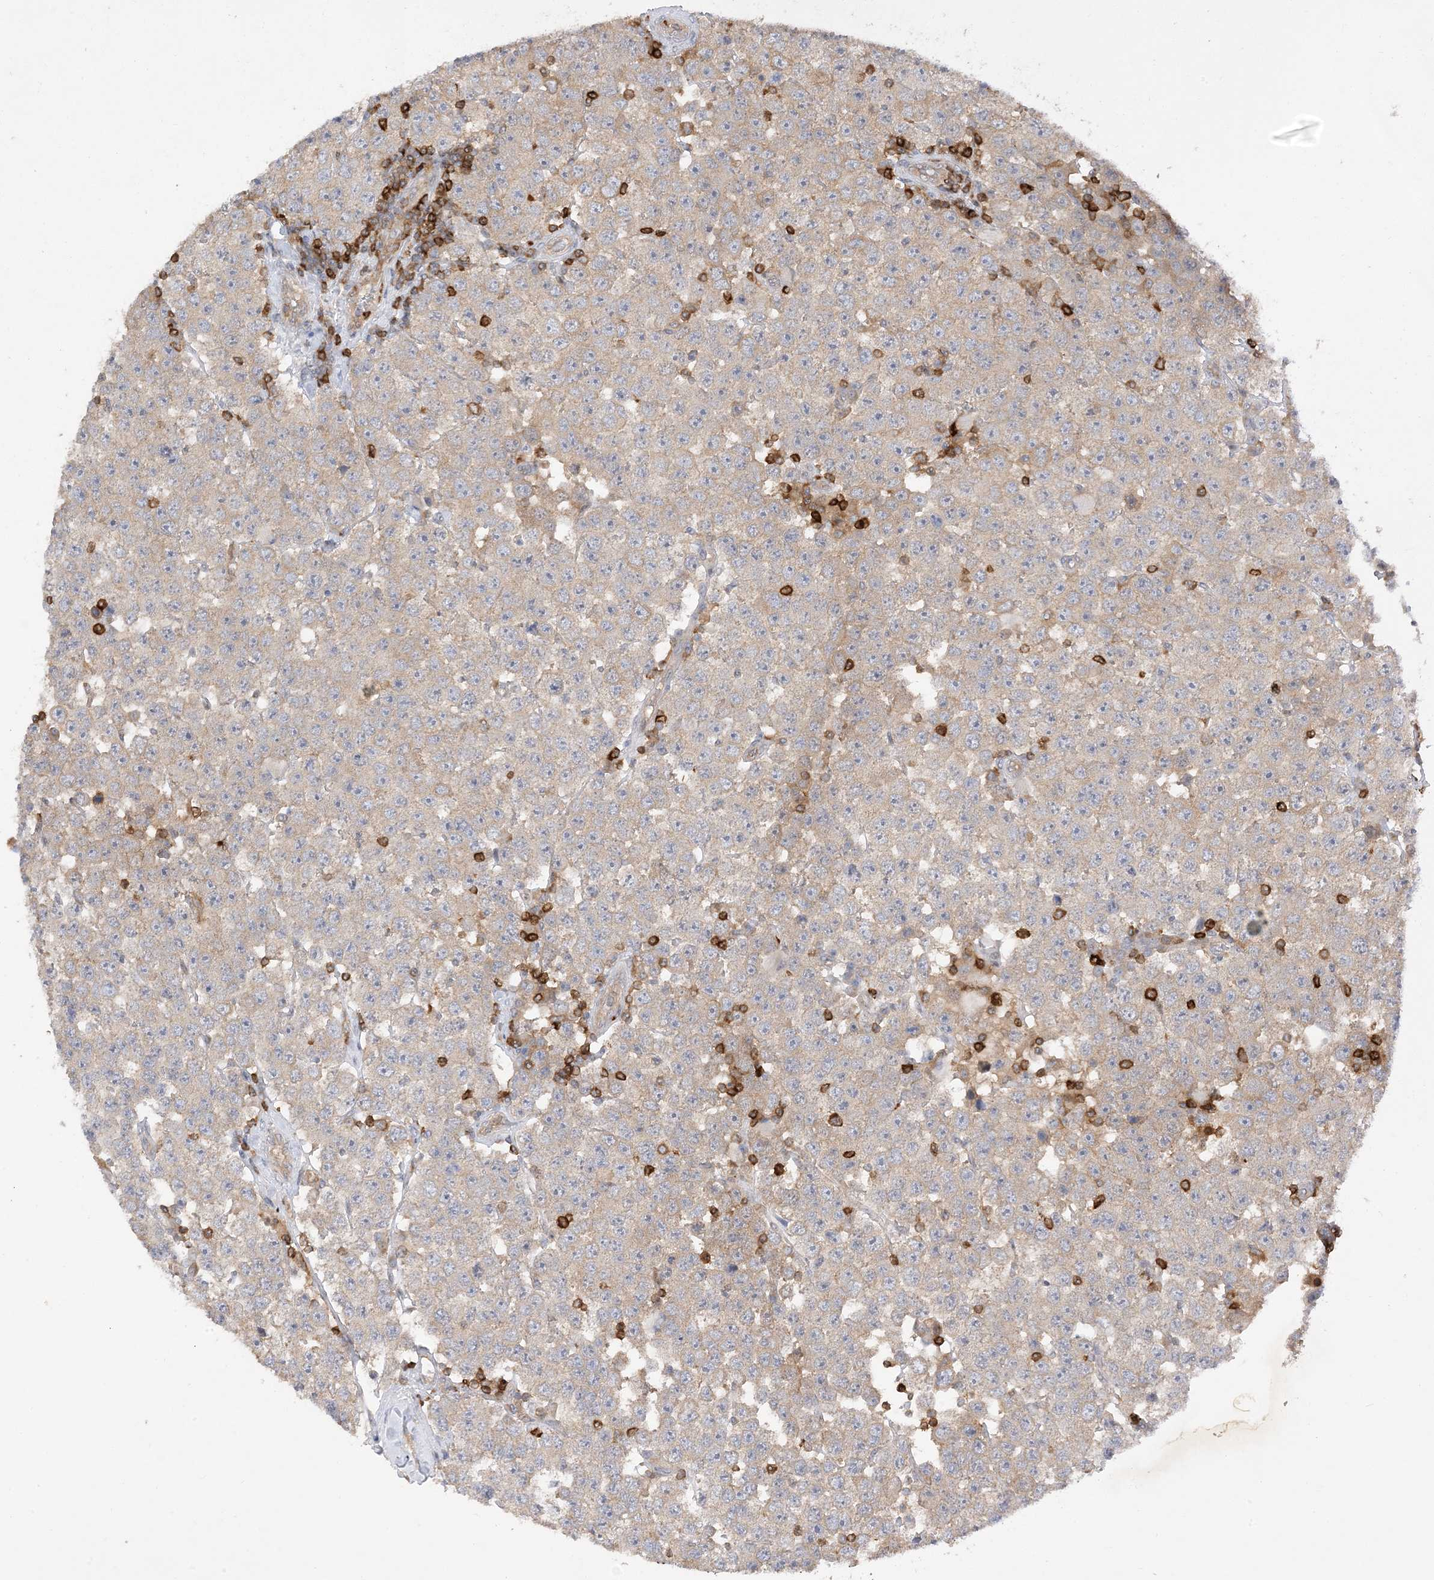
{"staining": {"intensity": "negative", "quantity": "none", "location": "none"}, "tissue": "testis cancer", "cell_type": "Tumor cells", "image_type": "cancer", "snomed": [{"axis": "morphology", "description": "Seminoma, NOS"}, {"axis": "topography", "description": "Testis"}], "caption": "The histopathology image shows no staining of tumor cells in testis seminoma.", "gene": "PHACTR2", "patient": {"sex": "male", "age": 28}}